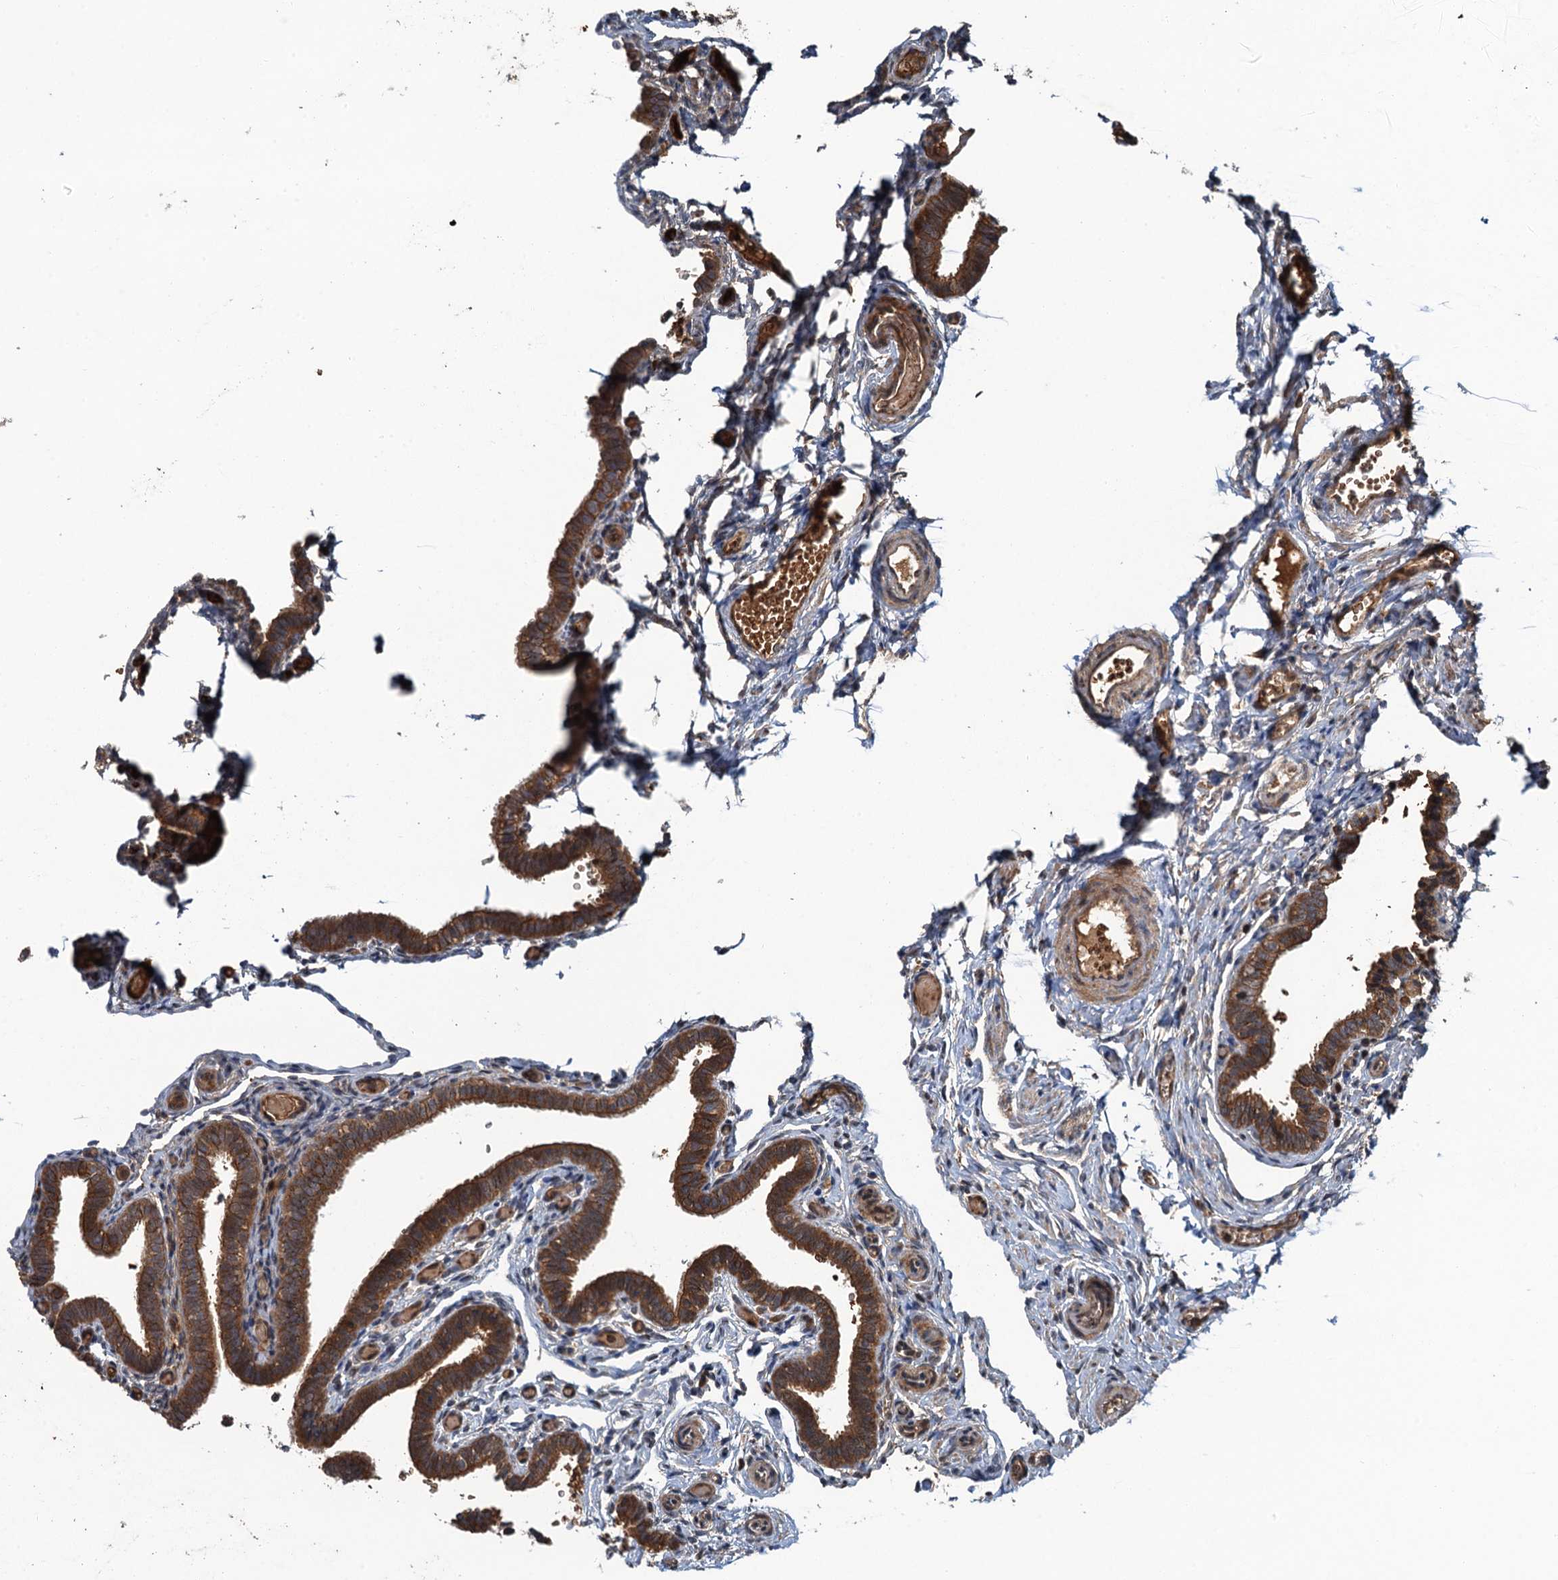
{"staining": {"intensity": "moderate", "quantity": ">75%", "location": "cytoplasmic/membranous"}, "tissue": "fallopian tube", "cell_type": "Glandular cells", "image_type": "normal", "snomed": [{"axis": "morphology", "description": "Normal tissue, NOS"}, {"axis": "topography", "description": "Fallopian tube"}], "caption": "A photomicrograph showing moderate cytoplasmic/membranous expression in about >75% of glandular cells in benign fallopian tube, as visualized by brown immunohistochemical staining.", "gene": "SNX32", "patient": {"sex": "female", "age": 36}}